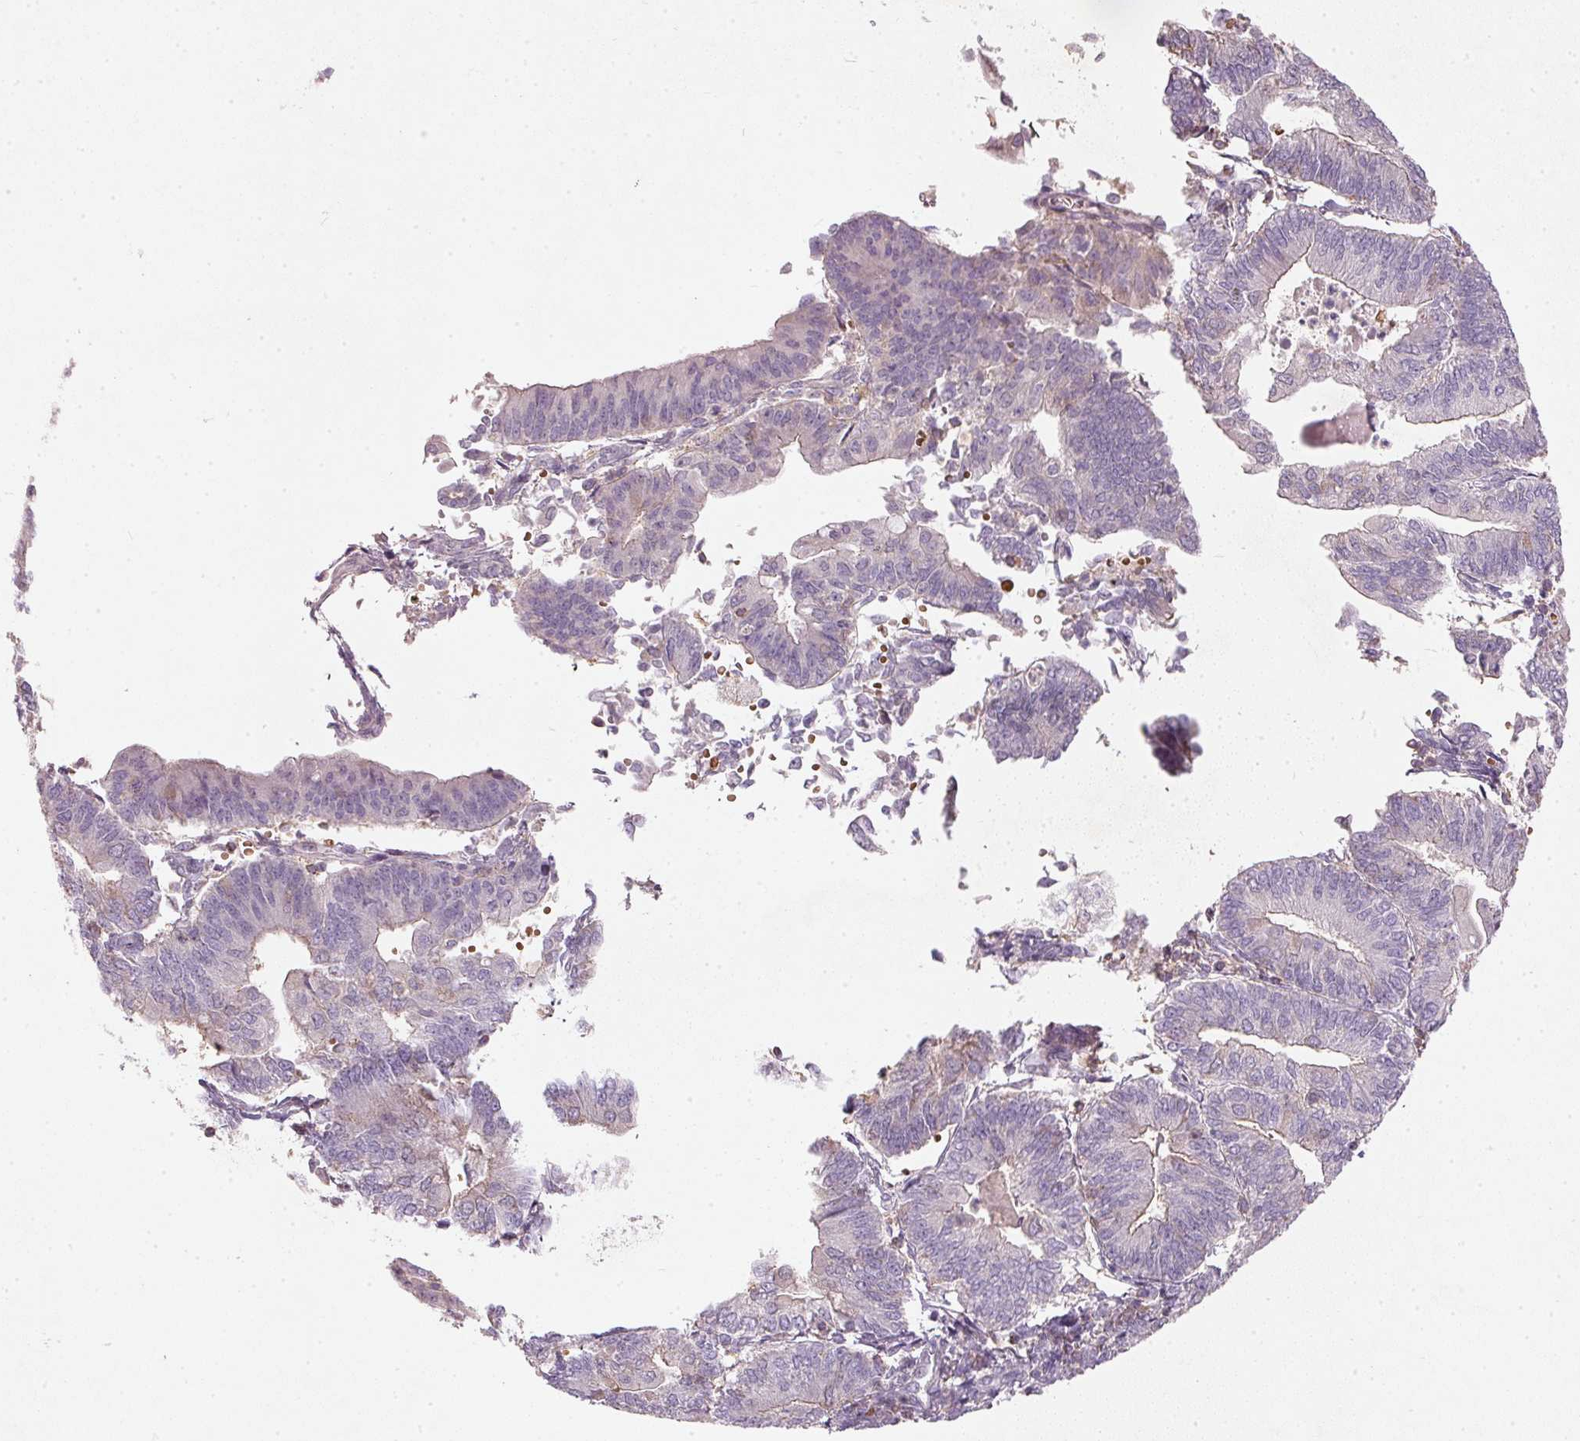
{"staining": {"intensity": "negative", "quantity": "none", "location": "none"}, "tissue": "endometrial cancer", "cell_type": "Tumor cells", "image_type": "cancer", "snomed": [{"axis": "morphology", "description": "Adenocarcinoma, NOS"}, {"axis": "topography", "description": "Endometrium"}], "caption": "Endometrial cancer was stained to show a protein in brown. There is no significant positivity in tumor cells. (Stains: DAB (3,3'-diaminobenzidine) IHC with hematoxylin counter stain, Microscopy: brightfield microscopy at high magnification).", "gene": "KCNK15", "patient": {"sex": "female", "age": 65}}